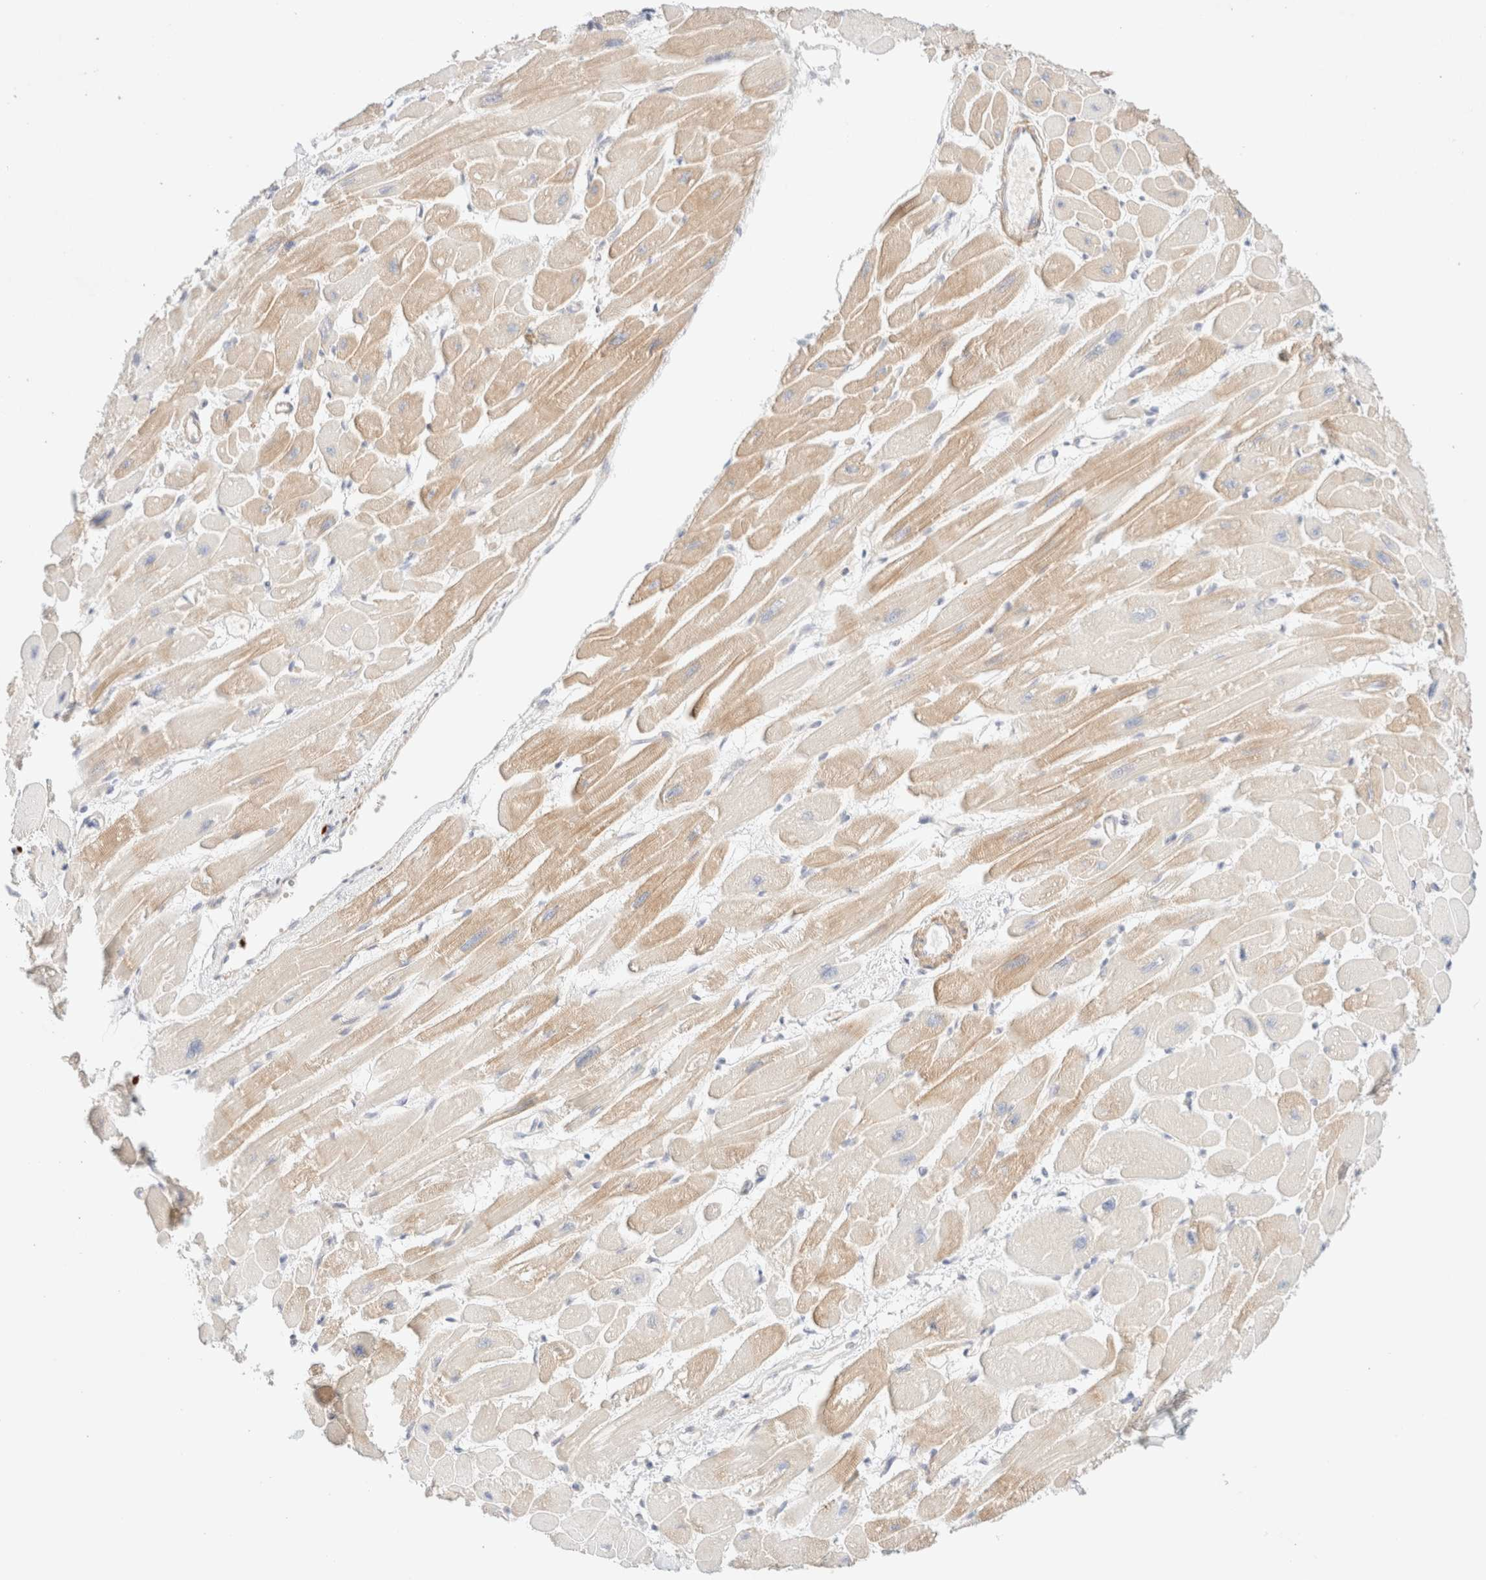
{"staining": {"intensity": "weak", "quantity": ">75%", "location": "cytoplasmic/membranous"}, "tissue": "heart muscle", "cell_type": "Cardiomyocytes", "image_type": "normal", "snomed": [{"axis": "morphology", "description": "Normal tissue, NOS"}, {"axis": "topography", "description": "Heart"}], "caption": "Weak cytoplasmic/membranous protein positivity is appreciated in about >75% of cardiomyocytes in heart muscle.", "gene": "NIBAN2", "patient": {"sex": "female", "age": 54}}